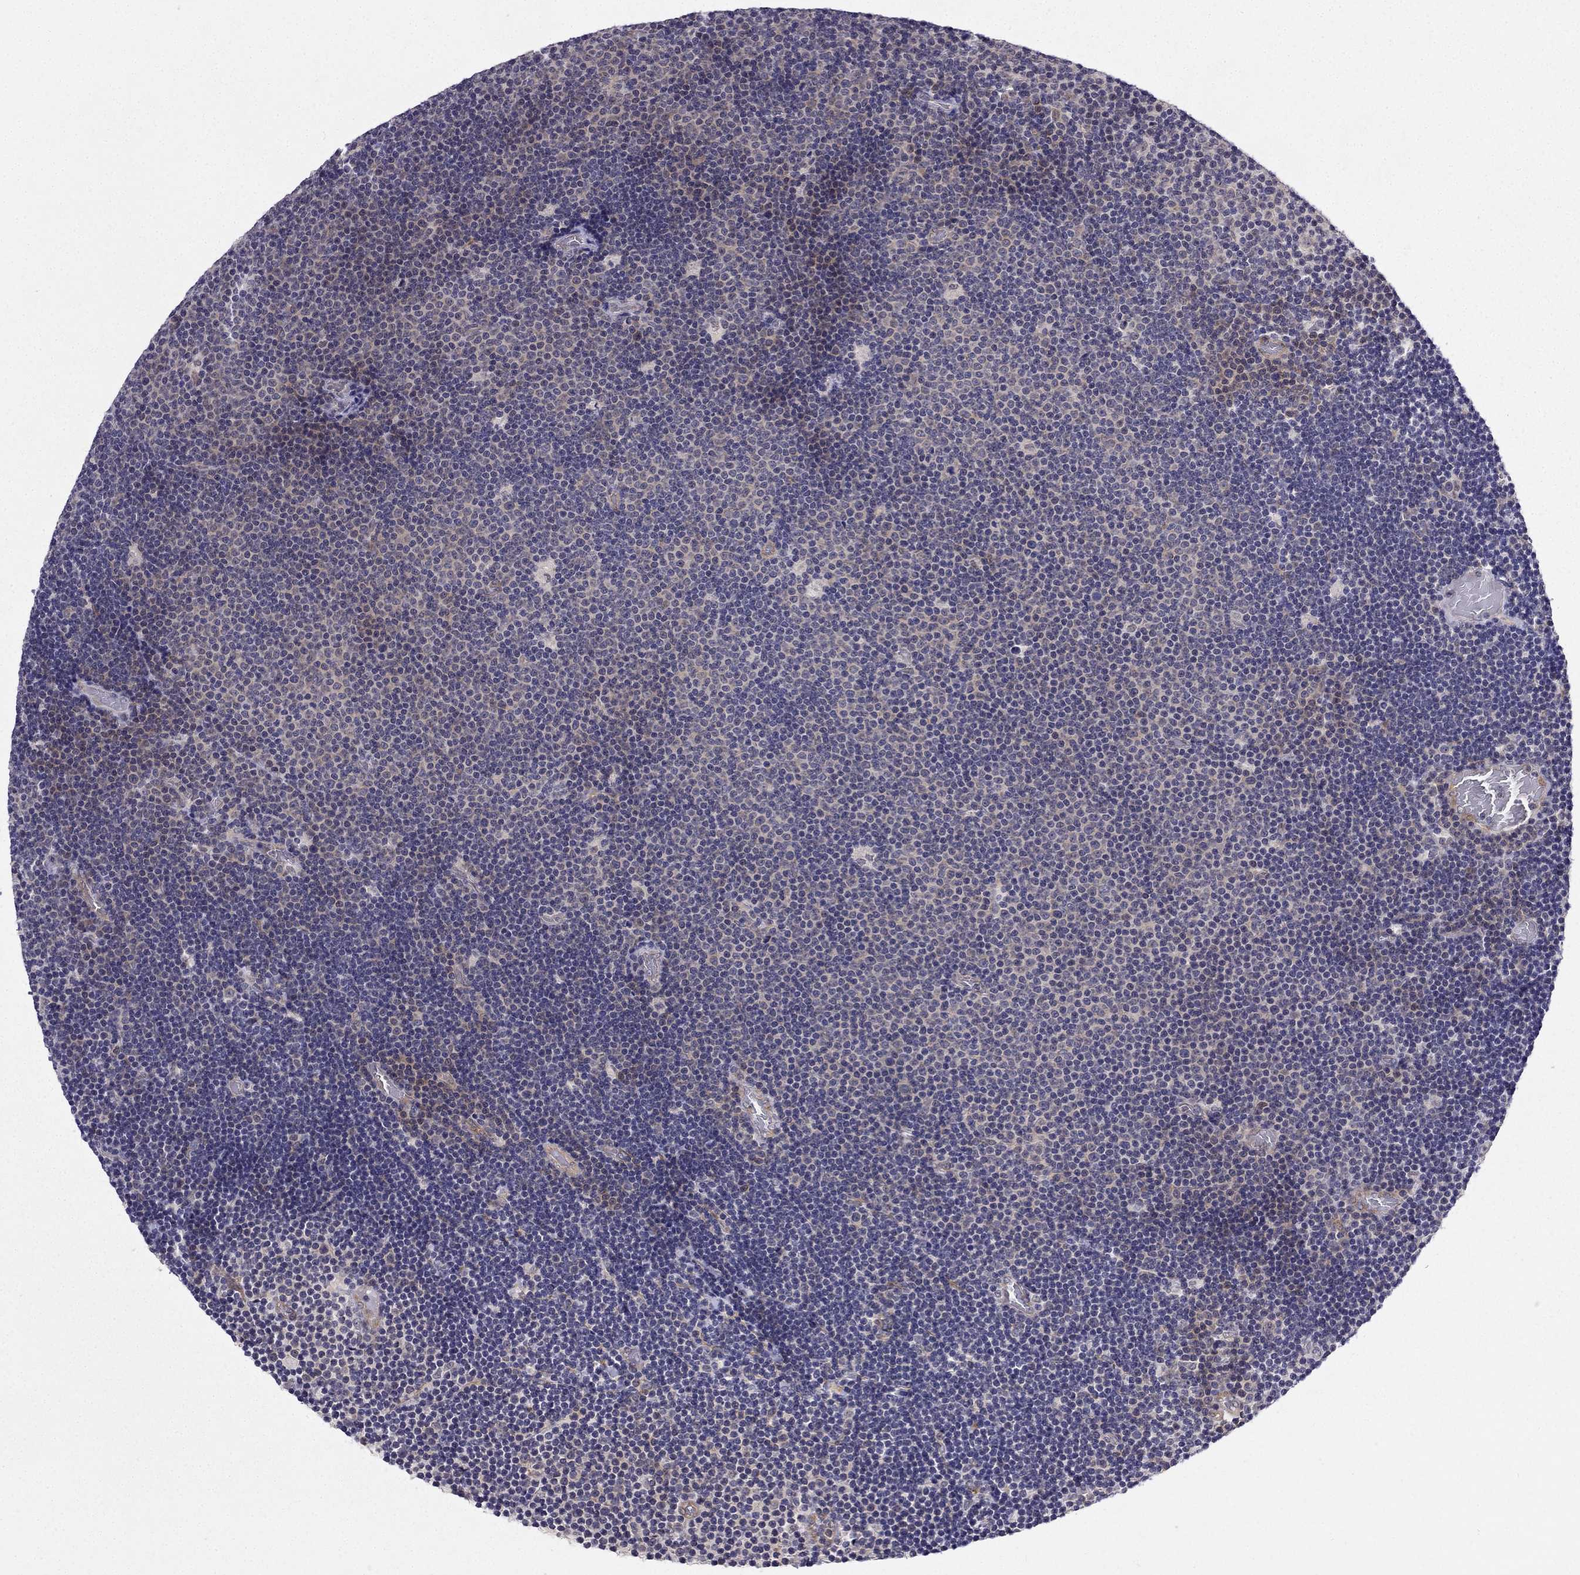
{"staining": {"intensity": "negative", "quantity": "none", "location": "none"}, "tissue": "lymphoma", "cell_type": "Tumor cells", "image_type": "cancer", "snomed": [{"axis": "morphology", "description": "Malignant lymphoma, non-Hodgkin's type, Low grade"}, {"axis": "topography", "description": "Brain"}], "caption": "Immunohistochemical staining of low-grade malignant lymphoma, non-Hodgkin's type displays no significant expression in tumor cells. (DAB (3,3'-diaminobenzidine) immunohistochemistry (IHC) visualized using brightfield microscopy, high magnification).", "gene": "ARHGEF28", "patient": {"sex": "female", "age": 66}}